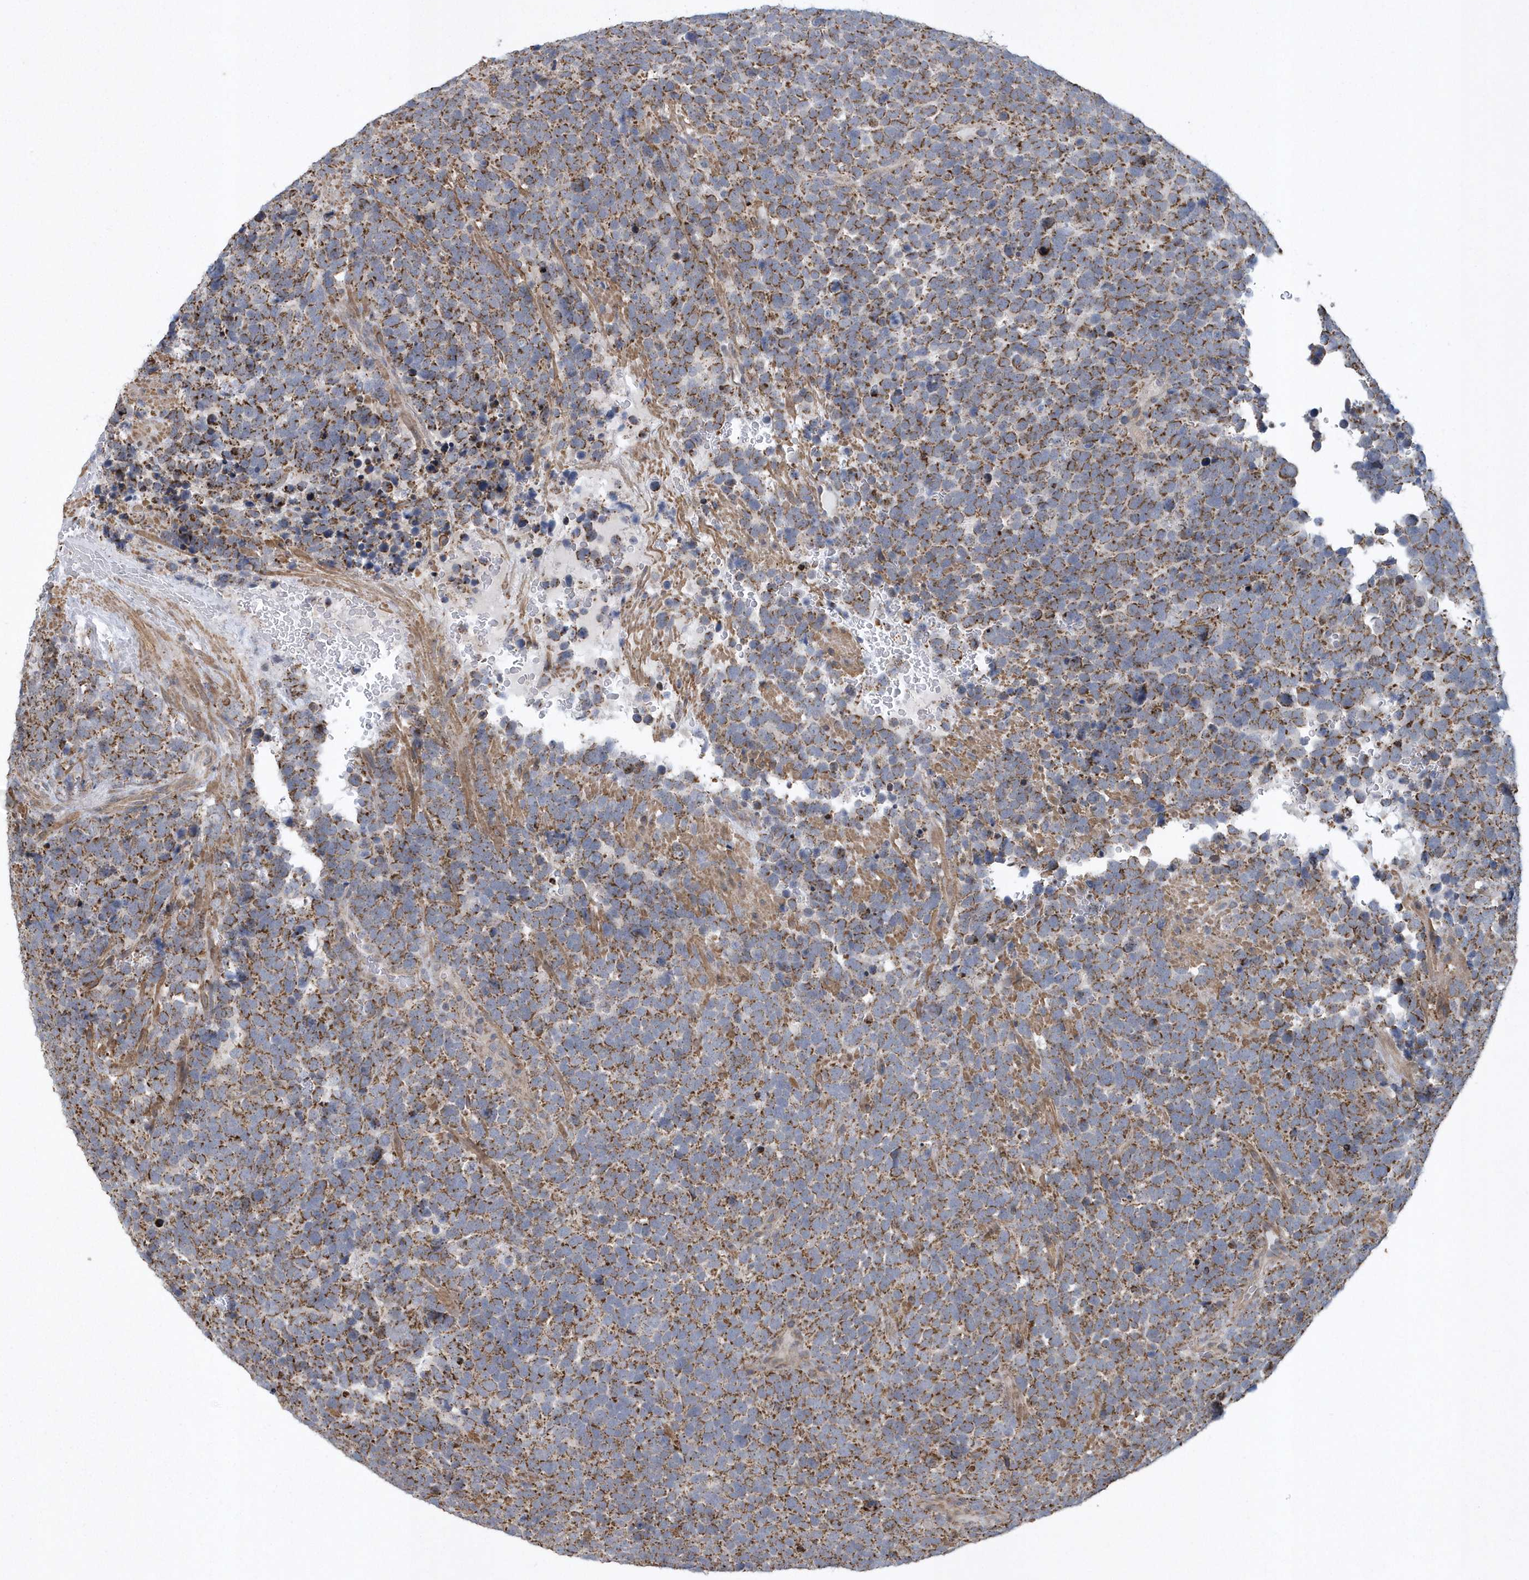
{"staining": {"intensity": "moderate", "quantity": ">75%", "location": "cytoplasmic/membranous"}, "tissue": "urothelial cancer", "cell_type": "Tumor cells", "image_type": "cancer", "snomed": [{"axis": "morphology", "description": "Urothelial carcinoma, High grade"}, {"axis": "topography", "description": "Urinary bladder"}], "caption": "High-grade urothelial carcinoma stained with a brown dye exhibits moderate cytoplasmic/membranous positive positivity in about >75% of tumor cells.", "gene": "SLX9", "patient": {"sex": "female", "age": 82}}